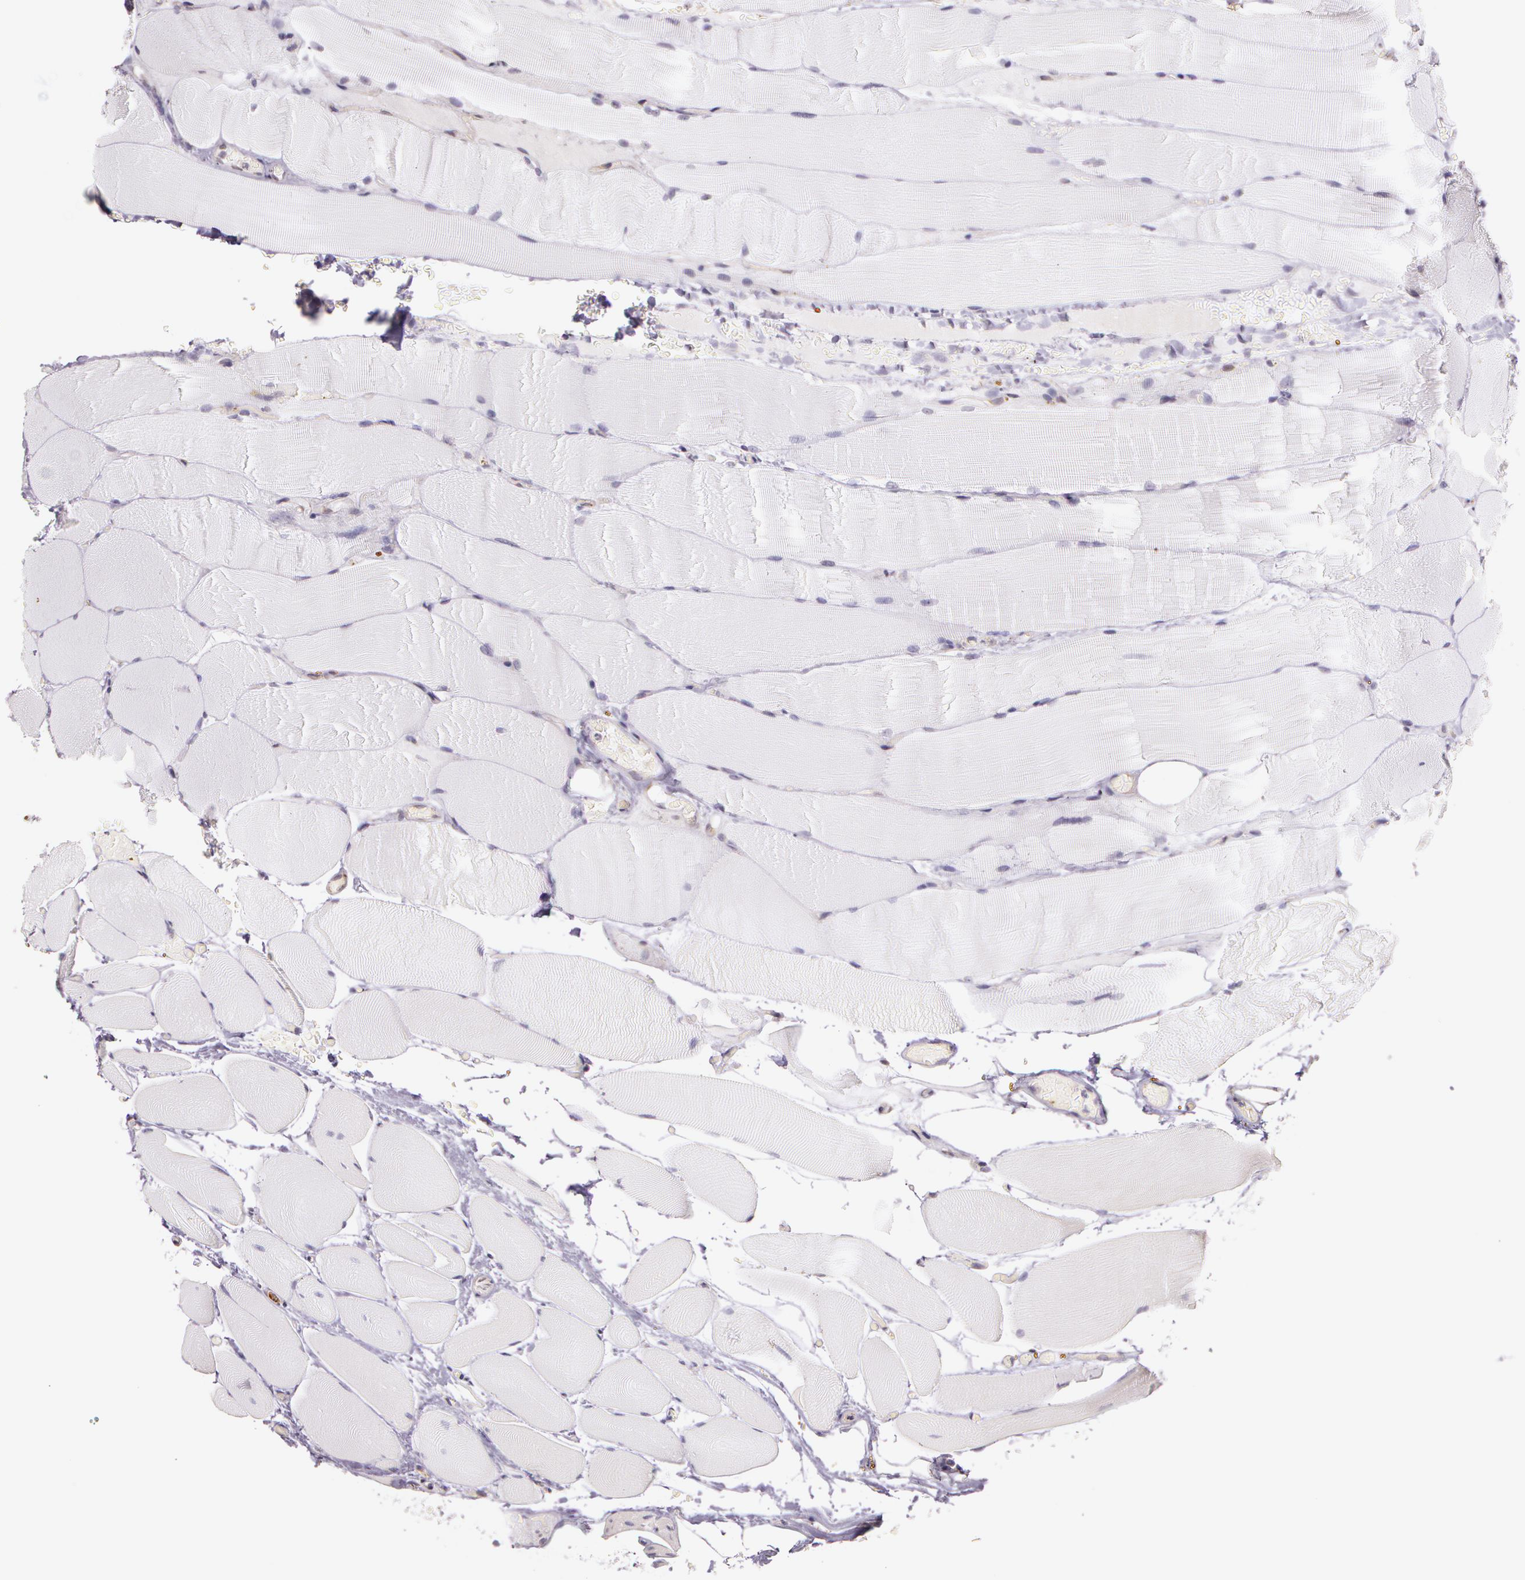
{"staining": {"intensity": "weak", "quantity": "<25%", "location": "cytoplasmic/membranous"}, "tissue": "parathyroid gland", "cell_type": "Glandular cells", "image_type": "normal", "snomed": [{"axis": "morphology", "description": "Normal tissue, NOS"}, {"axis": "topography", "description": "Skeletal muscle"}, {"axis": "topography", "description": "Parathyroid gland"}], "caption": "The immunohistochemistry image has no significant staining in glandular cells of parathyroid gland. Brightfield microscopy of IHC stained with DAB (3,3'-diaminobenzidine) (brown) and hematoxylin (blue), captured at high magnification.", "gene": "APP", "patient": {"sex": "female", "age": 37}}